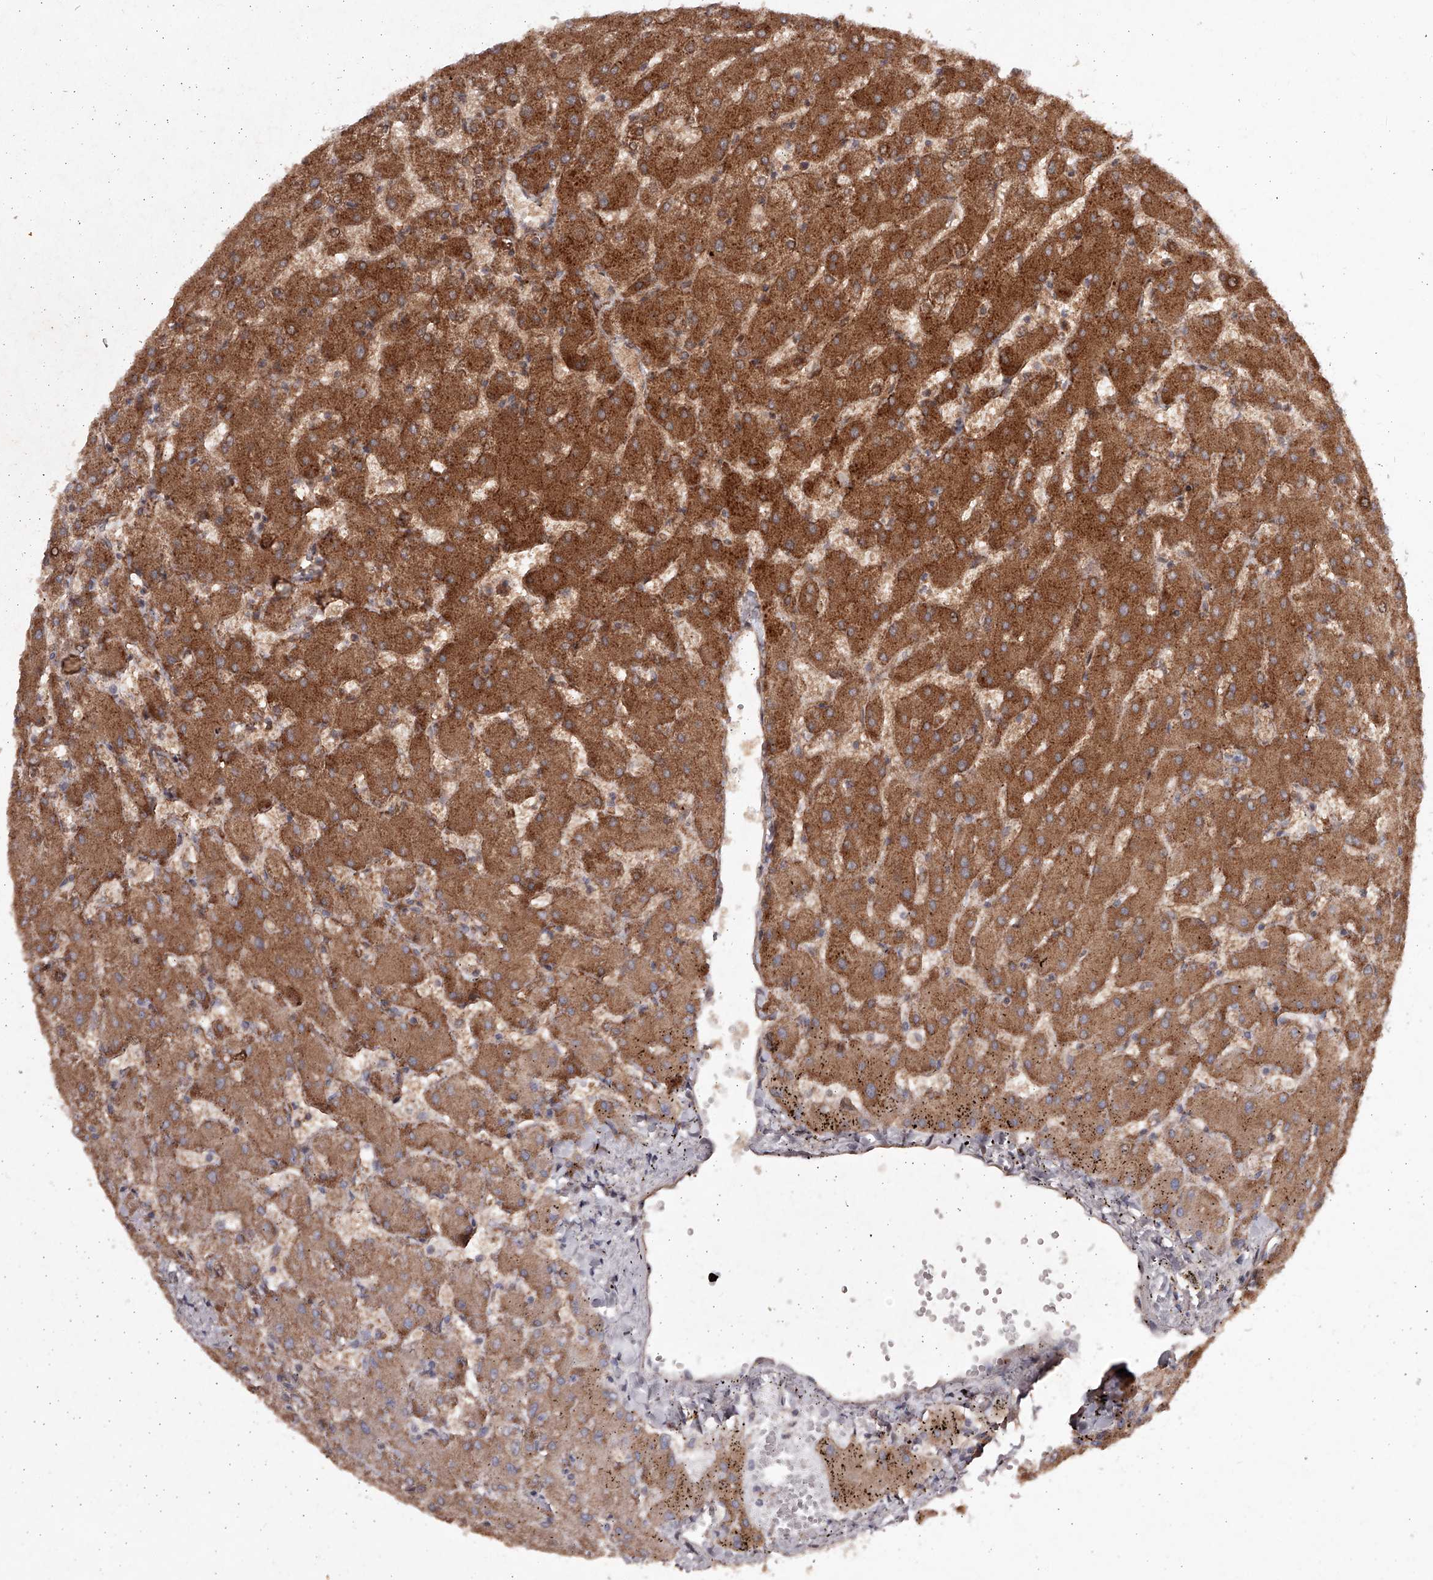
{"staining": {"intensity": "moderate", "quantity": ">75%", "location": "cytoplasmic/membranous"}, "tissue": "liver", "cell_type": "Cholangiocytes", "image_type": "normal", "snomed": [{"axis": "morphology", "description": "Normal tissue, NOS"}, {"axis": "topography", "description": "Liver"}], "caption": "DAB immunohistochemical staining of benign liver reveals moderate cytoplasmic/membranous protein expression in about >75% of cholangiocytes. (DAB = brown stain, brightfield microscopy at high magnification).", "gene": "CRYZL1", "patient": {"sex": "female", "age": 63}}